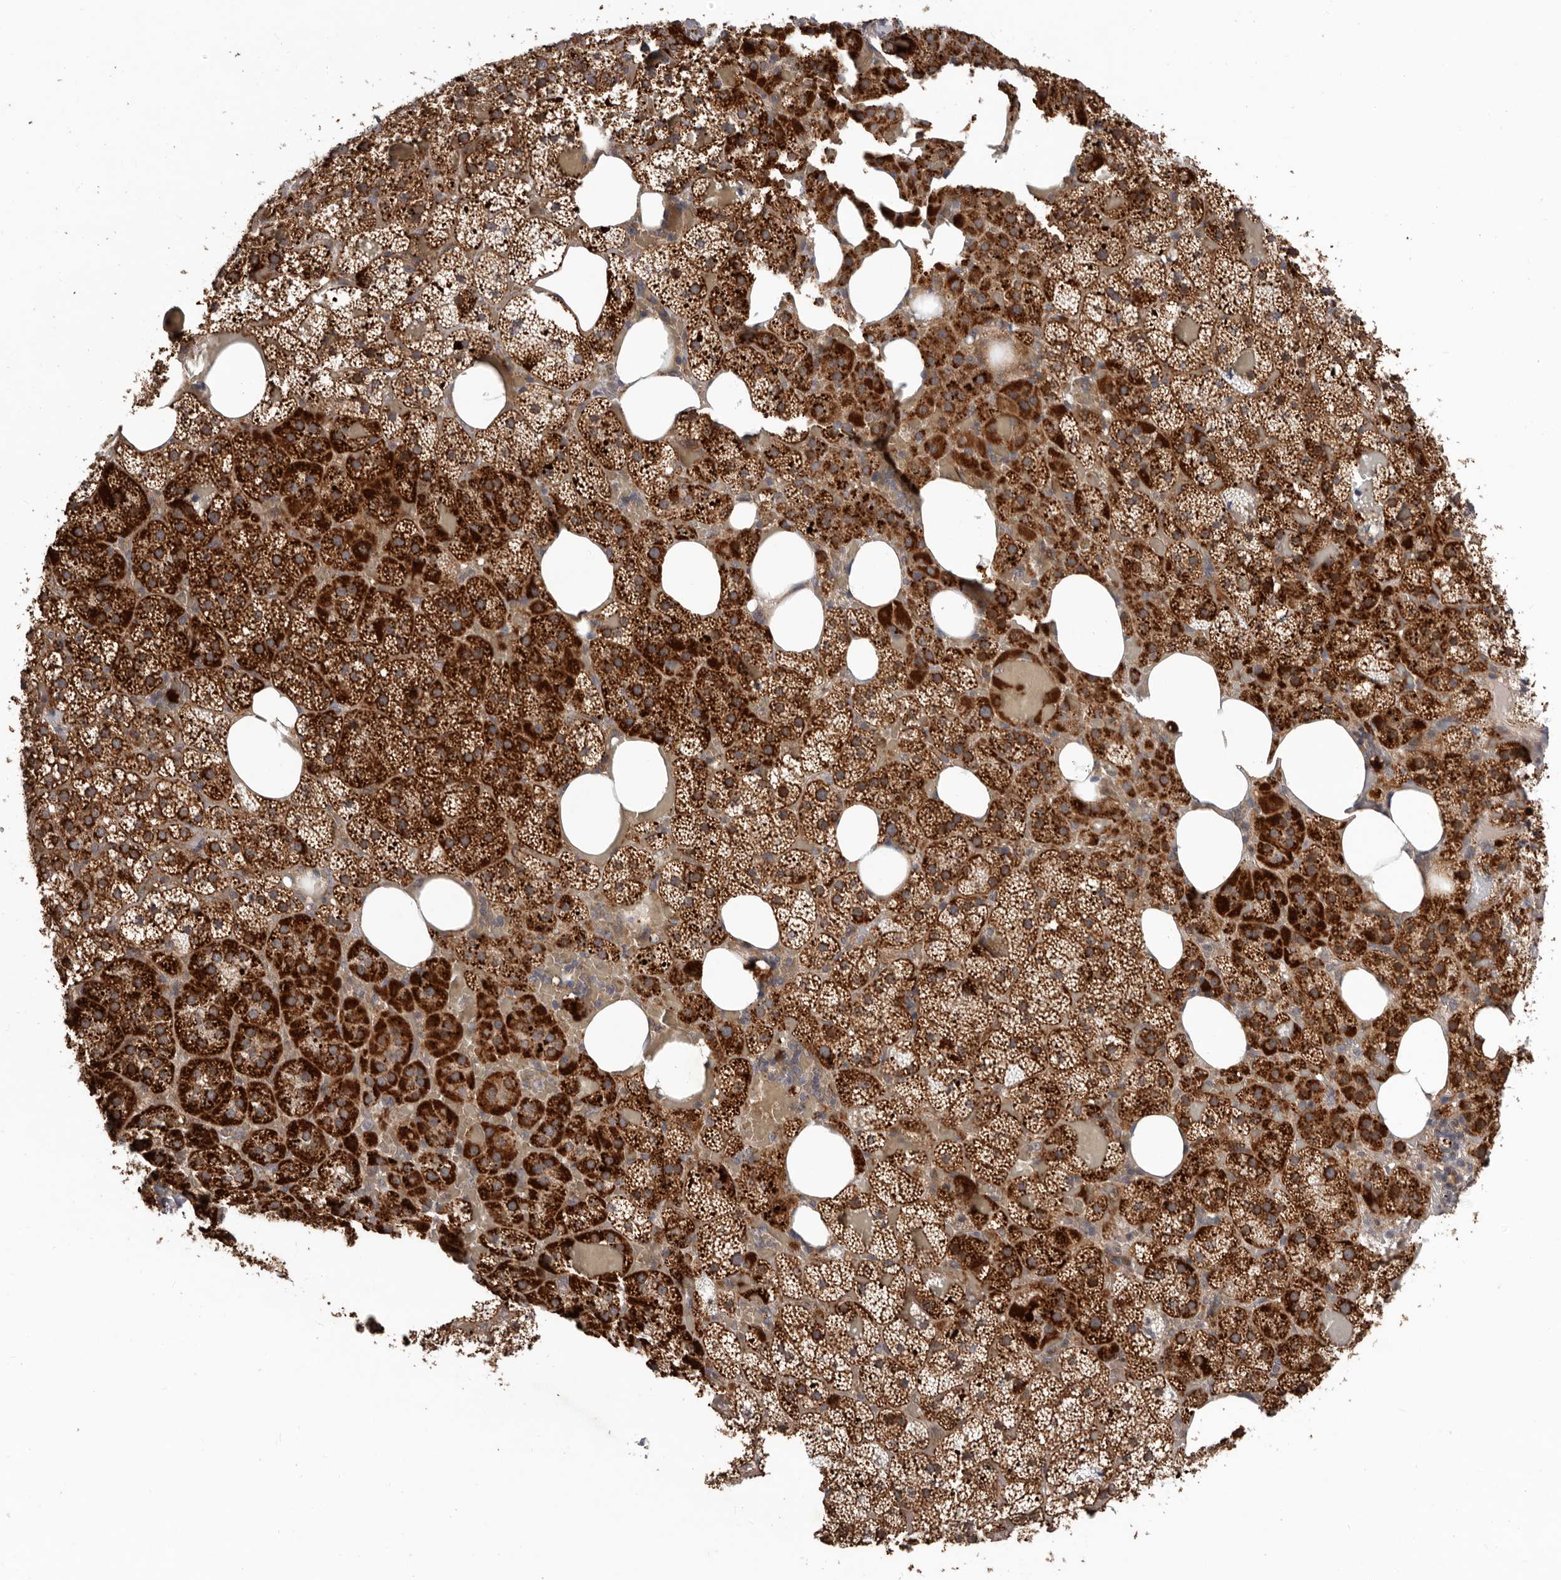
{"staining": {"intensity": "strong", "quantity": ">75%", "location": "cytoplasmic/membranous"}, "tissue": "adrenal gland", "cell_type": "Glandular cells", "image_type": "normal", "snomed": [{"axis": "morphology", "description": "Normal tissue, NOS"}, {"axis": "topography", "description": "Adrenal gland"}], "caption": "Immunohistochemistry (IHC) micrograph of benign human adrenal gland stained for a protein (brown), which demonstrates high levels of strong cytoplasmic/membranous expression in approximately >75% of glandular cells.", "gene": "FGFR4", "patient": {"sex": "female", "age": 59}}